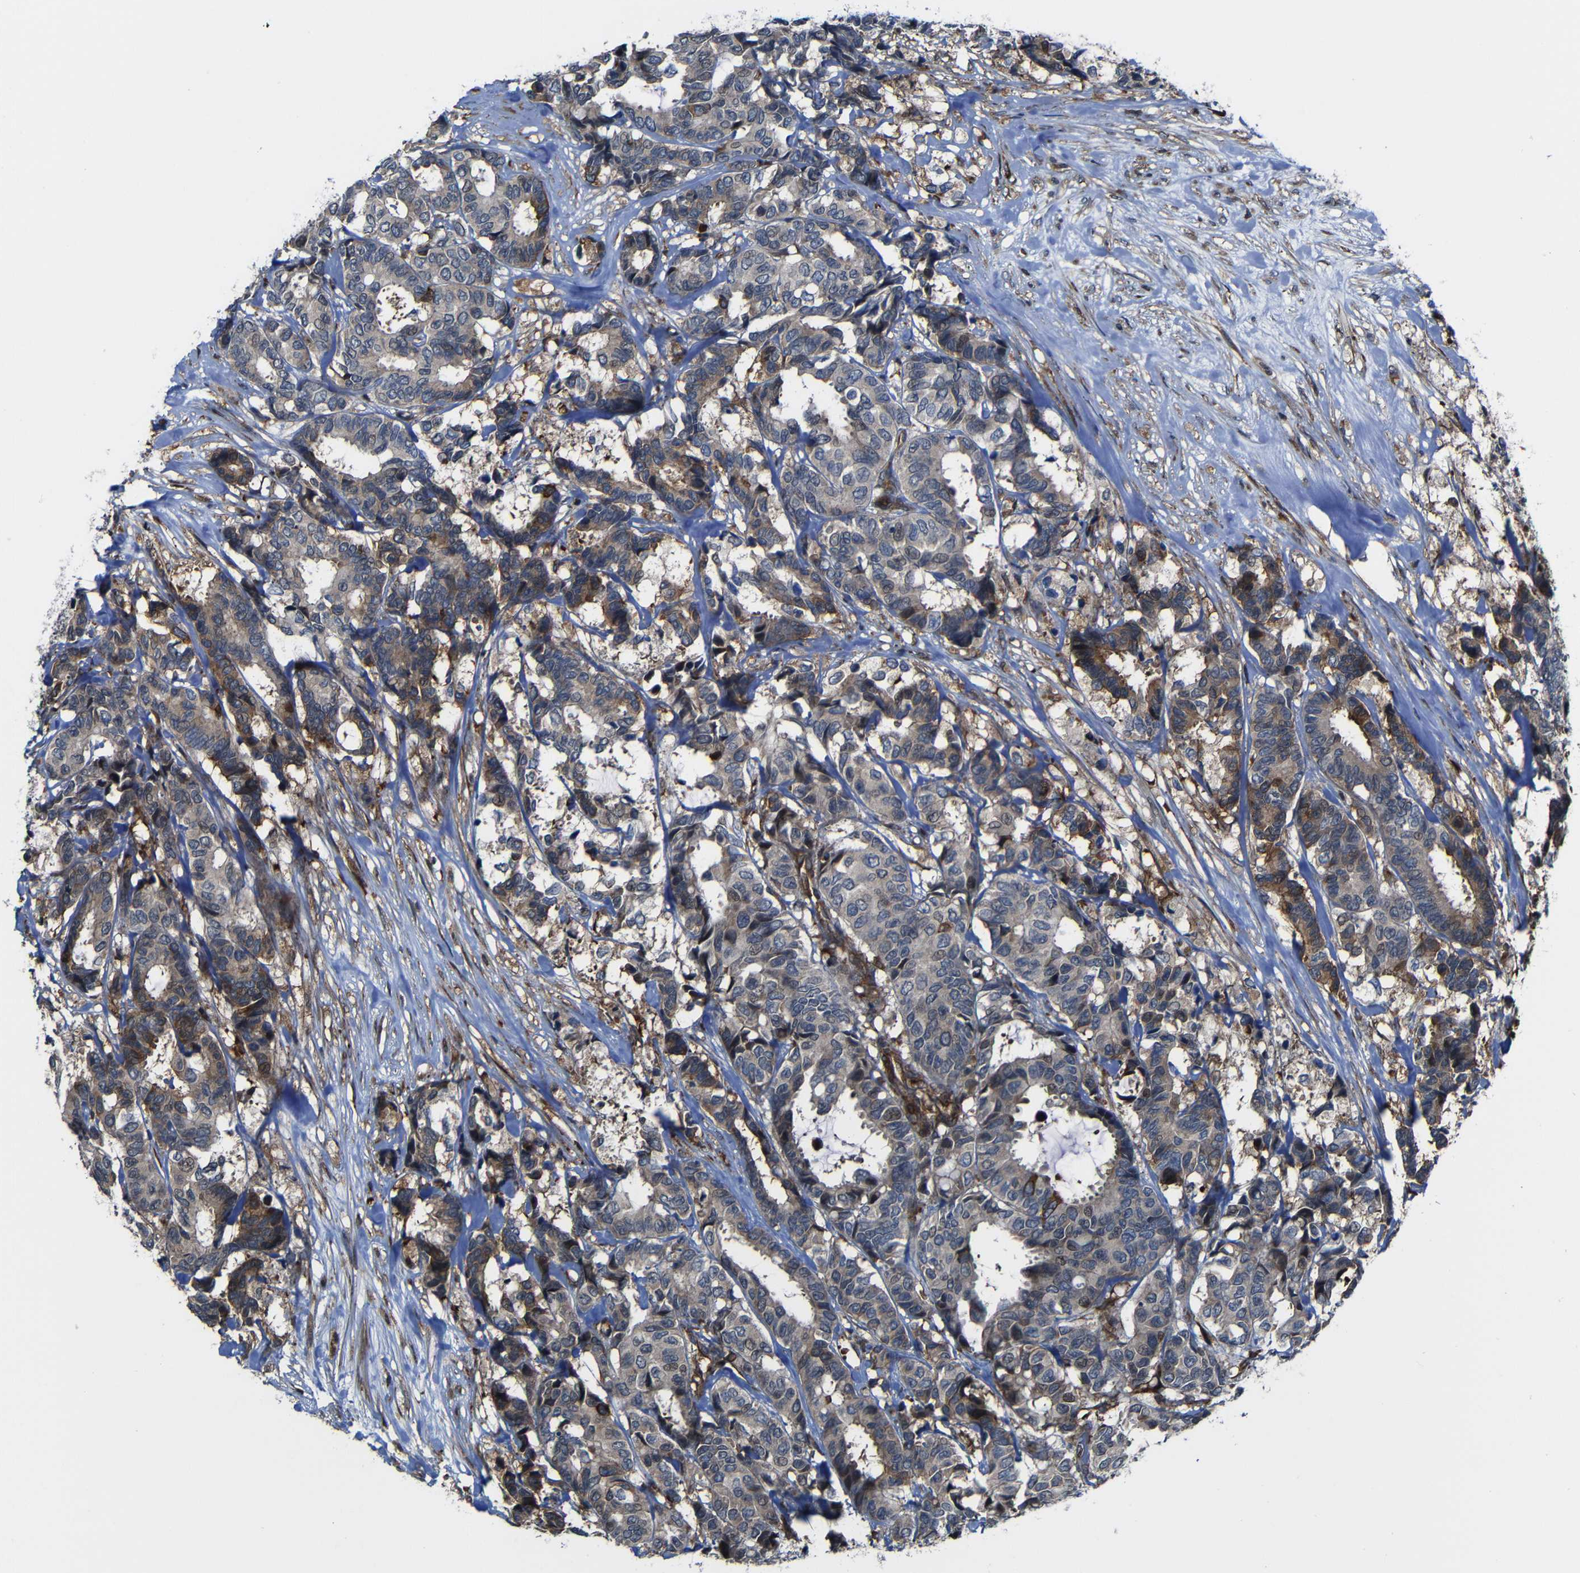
{"staining": {"intensity": "moderate", "quantity": ">75%", "location": "cytoplasmic/membranous"}, "tissue": "breast cancer", "cell_type": "Tumor cells", "image_type": "cancer", "snomed": [{"axis": "morphology", "description": "Duct carcinoma"}, {"axis": "topography", "description": "Breast"}], "caption": "Immunohistochemistry (IHC) of human breast intraductal carcinoma exhibits medium levels of moderate cytoplasmic/membranous staining in about >75% of tumor cells. (Stains: DAB in brown, nuclei in blue, Microscopy: brightfield microscopy at high magnification).", "gene": "KIAA0513", "patient": {"sex": "female", "age": 87}}